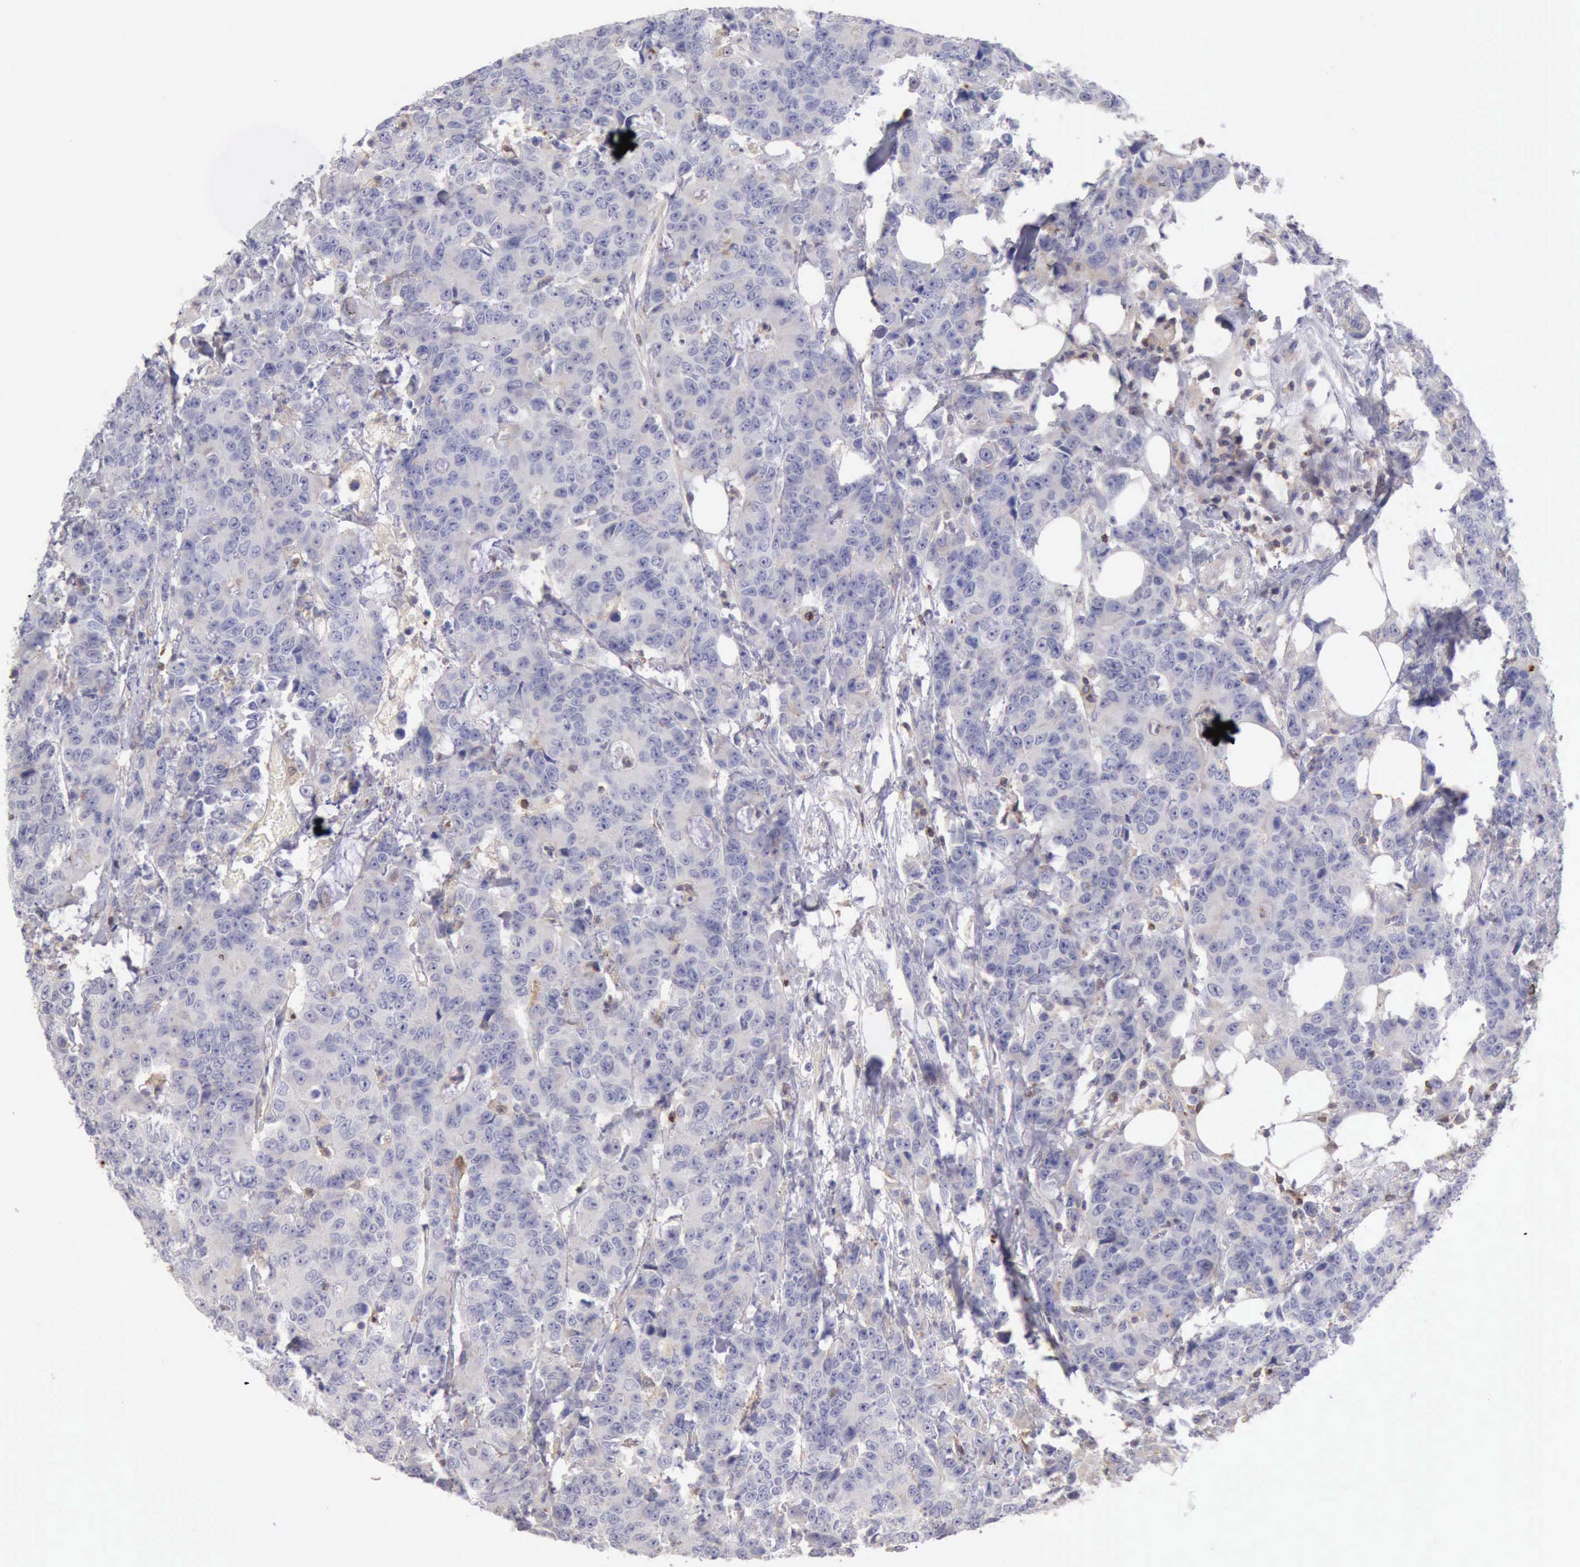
{"staining": {"intensity": "negative", "quantity": "none", "location": "none"}, "tissue": "colorectal cancer", "cell_type": "Tumor cells", "image_type": "cancer", "snomed": [{"axis": "morphology", "description": "Adenocarcinoma, NOS"}, {"axis": "topography", "description": "Colon"}], "caption": "Immunohistochemistry photomicrograph of human colorectal cancer stained for a protein (brown), which demonstrates no expression in tumor cells.", "gene": "SASH3", "patient": {"sex": "female", "age": 86}}